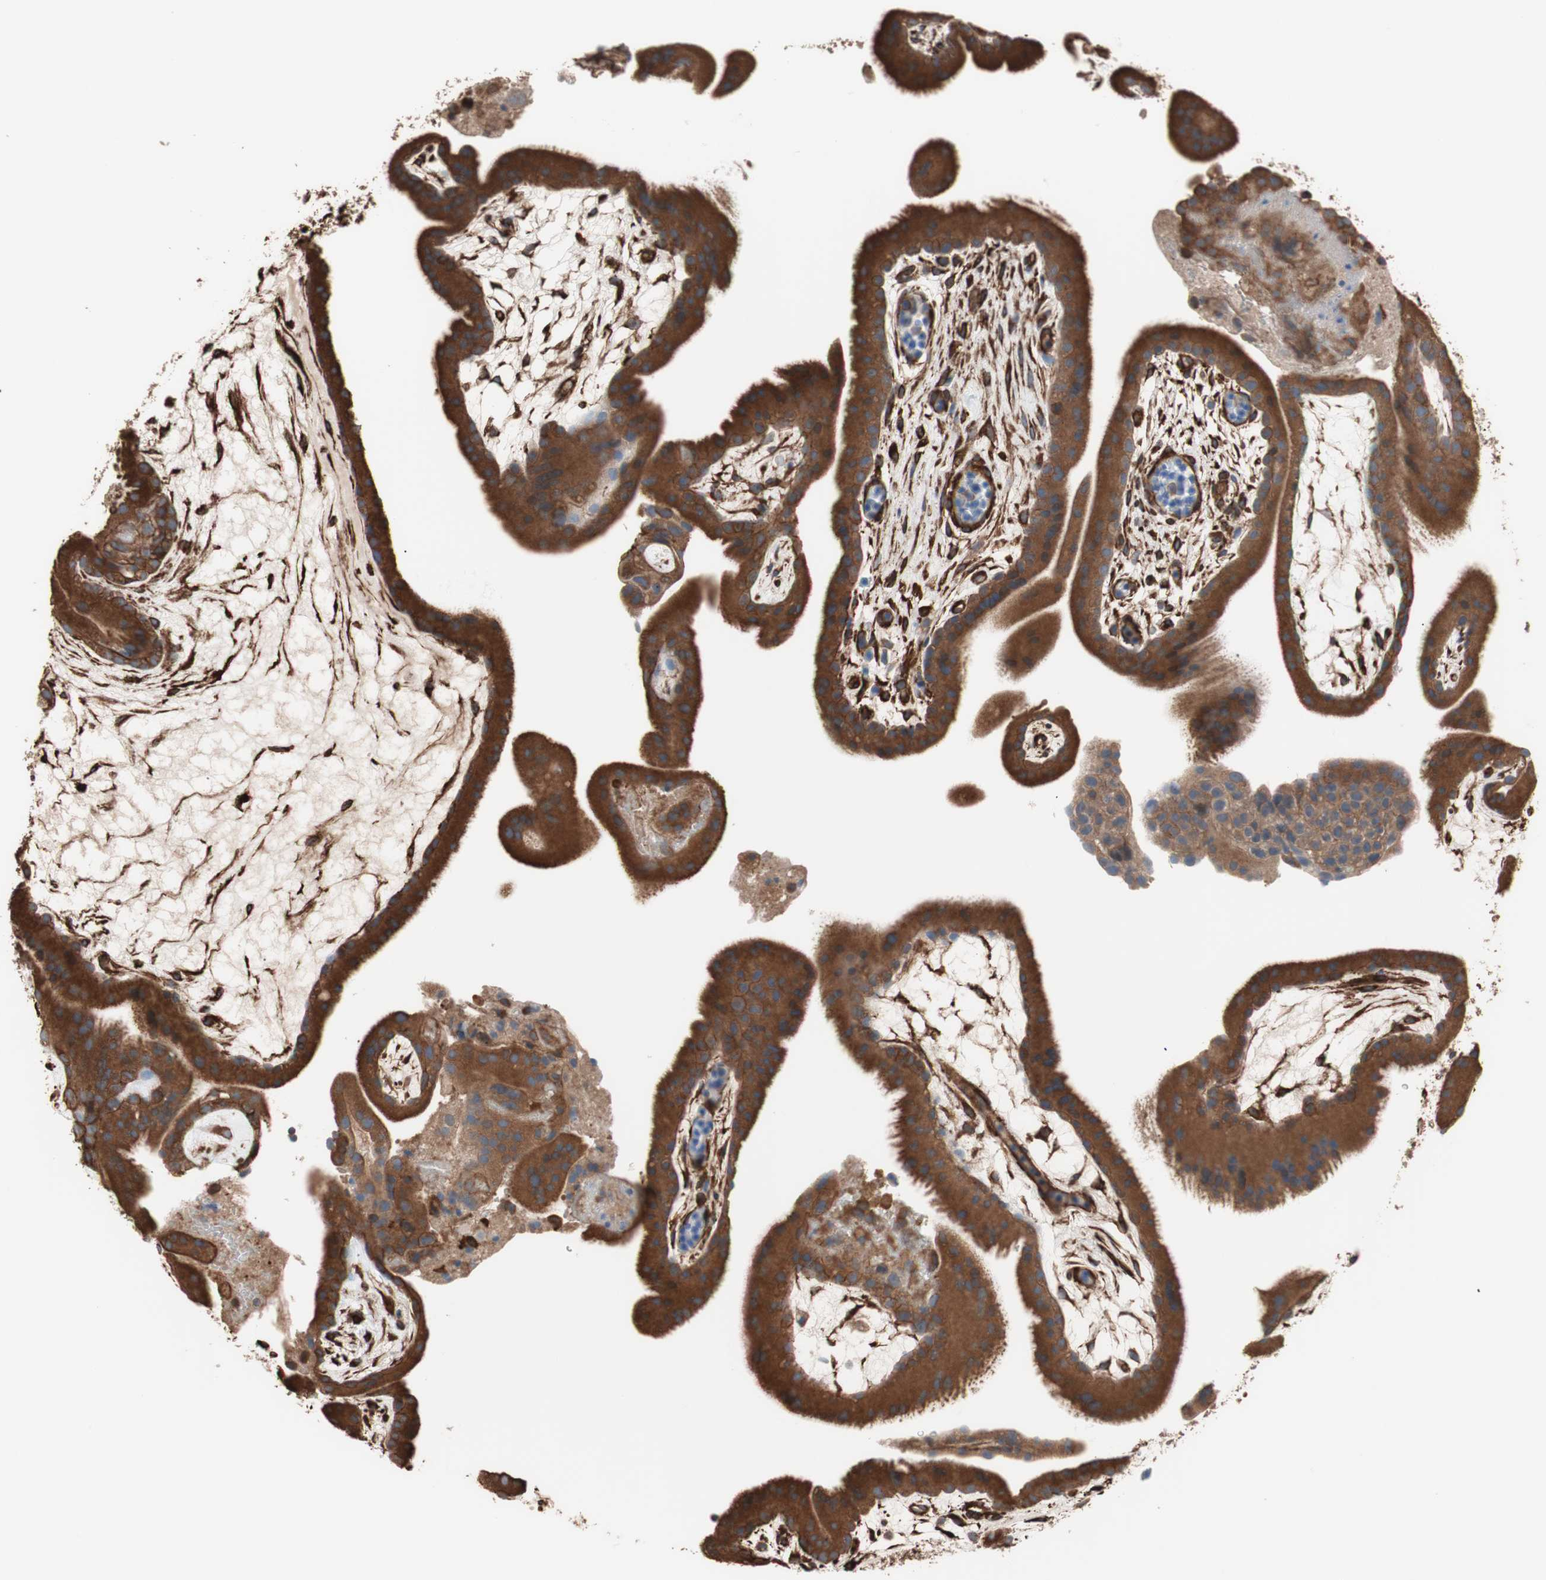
{"staining": {"intensity": "moderate", "quantity": ">75%", "location": "cytoplasmic/membranous"}, "tissue": "placenta", "cell_type": "Decidual cells", "image_type": "normal", "snomed": [{"axis": "morphology", "description": "Normal tissue, NOS"}, {"axis": "topography", "description": "Placenta"}], "caption": "Benign placenta reveals moderate cytoplasmic/membranous staining in approximately >75% of decidual cells.", "gene": "GPSM2", "patient": {"sex": "female", "age": 19}}